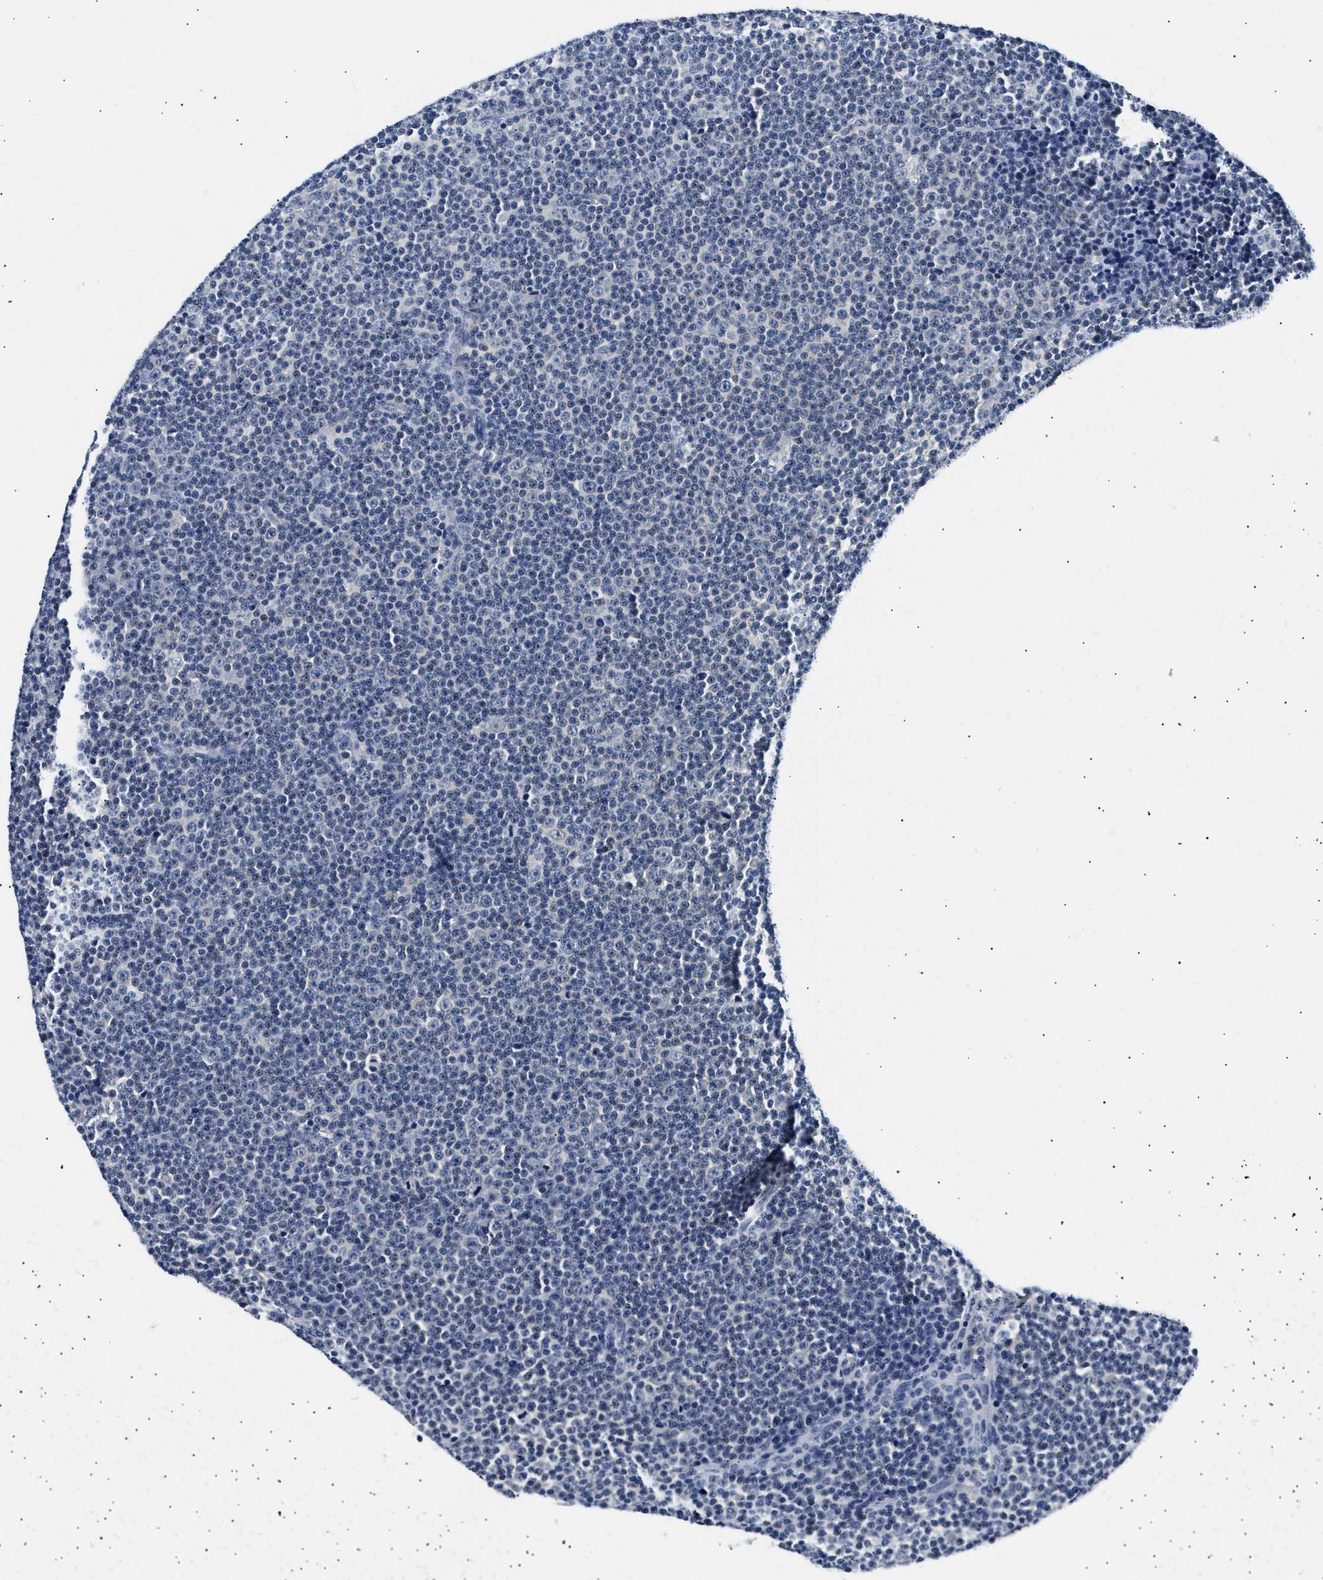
{"staining": {"intensity": "negative", "quantity": "none", "location": "none"}, "tissue": "lymphoma", "cell_type": "Tumor cells", "image_type": "cancer", "snomed": [{"axis": "morphology", "description": "Malignant lymphoma, non-Hodgkin's type, Low grade"}, {"axis": "topography", "description": "Lymph node"}], "caption": "This is an immunohistochemistry (IHC) photomicrograph of lymphoma. There is no positivity in tumor cells.", "gene": "UCHL3", "patient": {"sex": "female", "age": 67}}